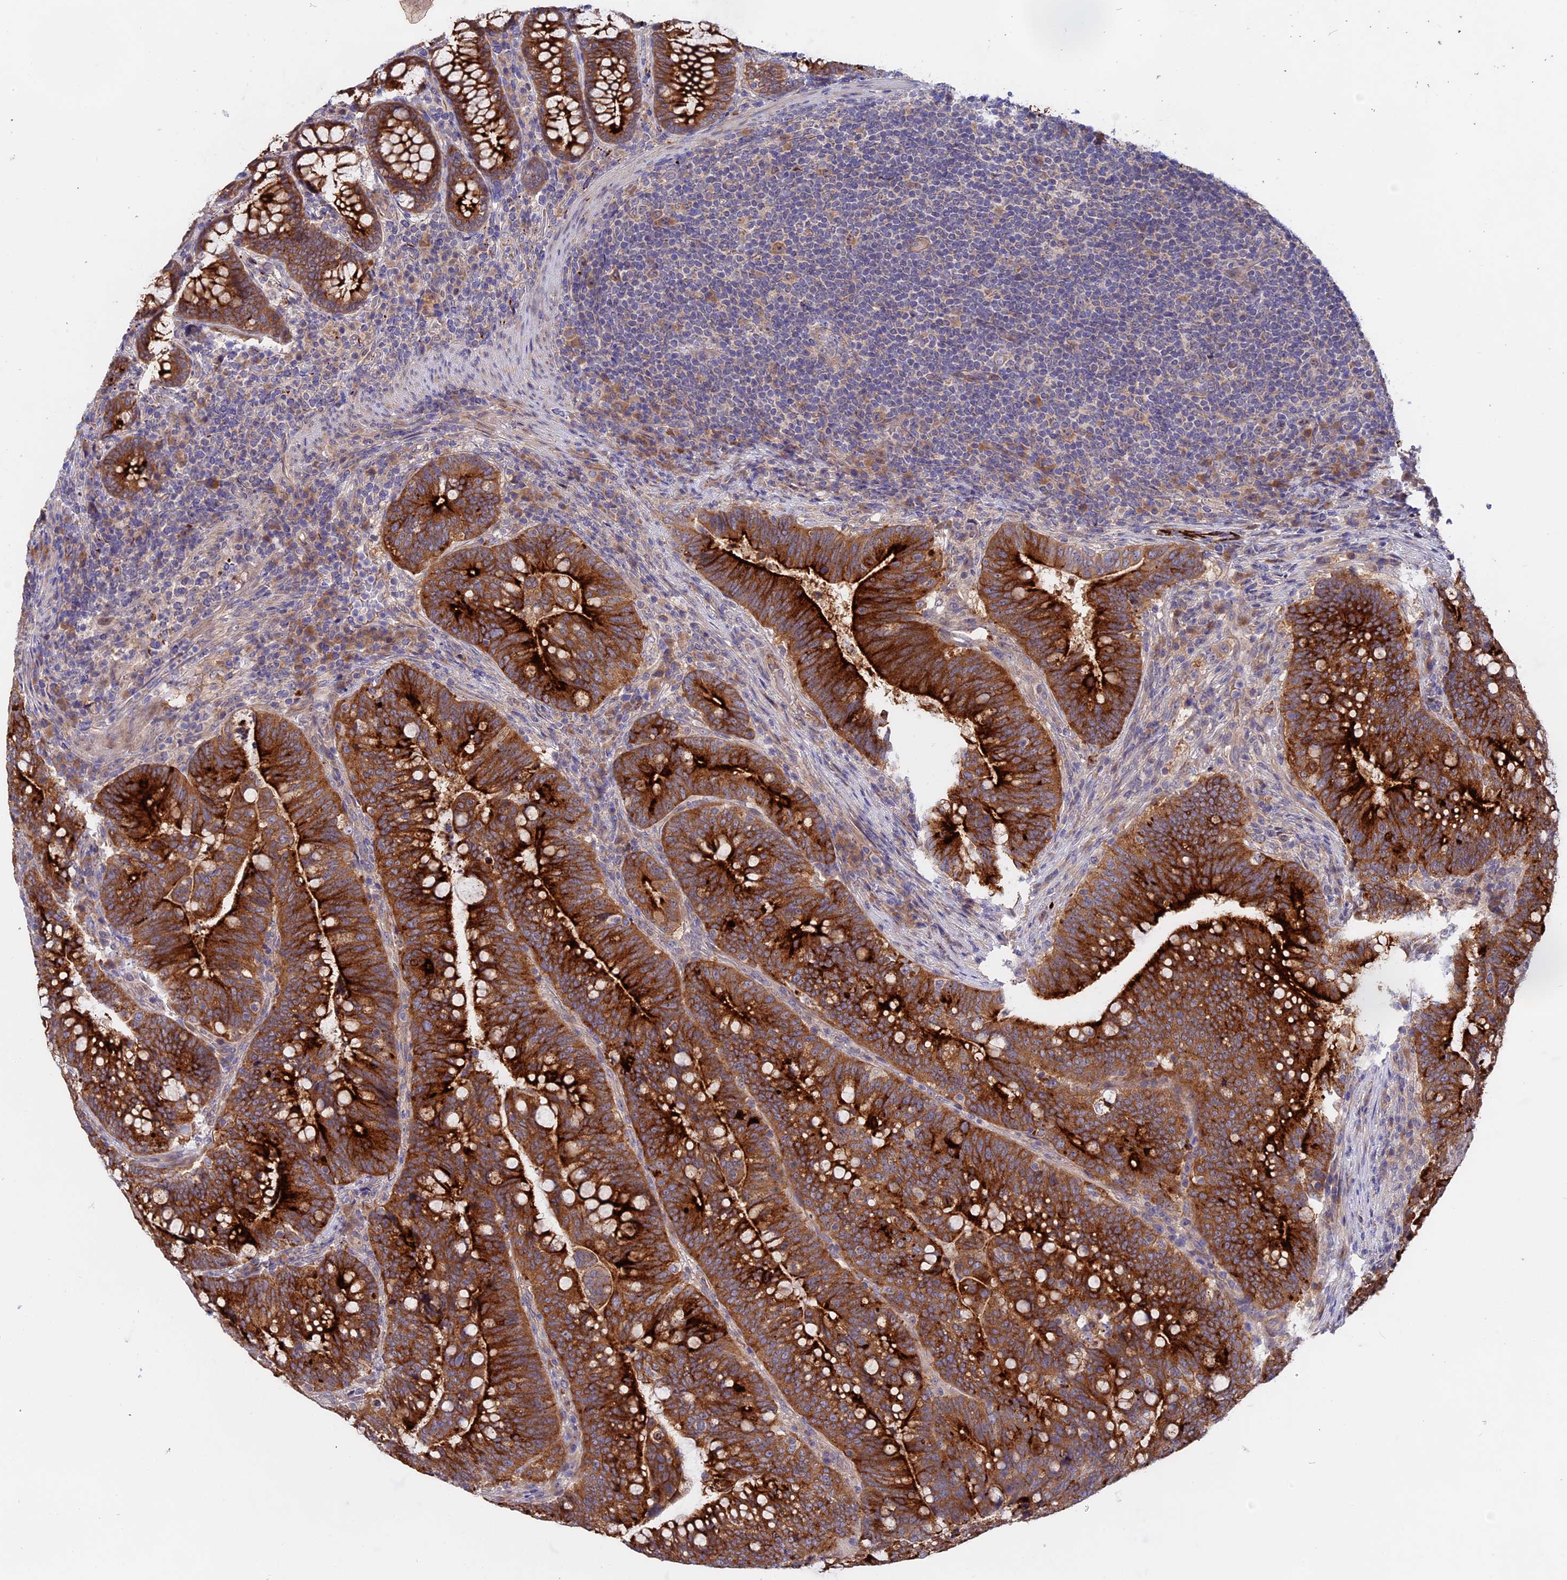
{"staining": {"intensity": "strong", "quantity": ">75%", "location": "cytoplasmic/membranous"}, "tissue": "colorectal cancer", "cell_type": "Tumor cells", "image_type": "cancer", "snomed": [{"axis": "morphology", "description": "Normal tissue, NOS"}, {"axis": "morphology", "description": "Adenocarcinoma, NOS"}, {"axis": "topography", "description": "Colon"}], "caption": "Colorectal adenocarcinoma stained with immunohistochemistry (IHC) exhibits strong cytoplasmic/membranous staining in approximately >75% of tumor cells.", "gene": "TENT4B", "patient": {"sex": "female", "age": 66}}